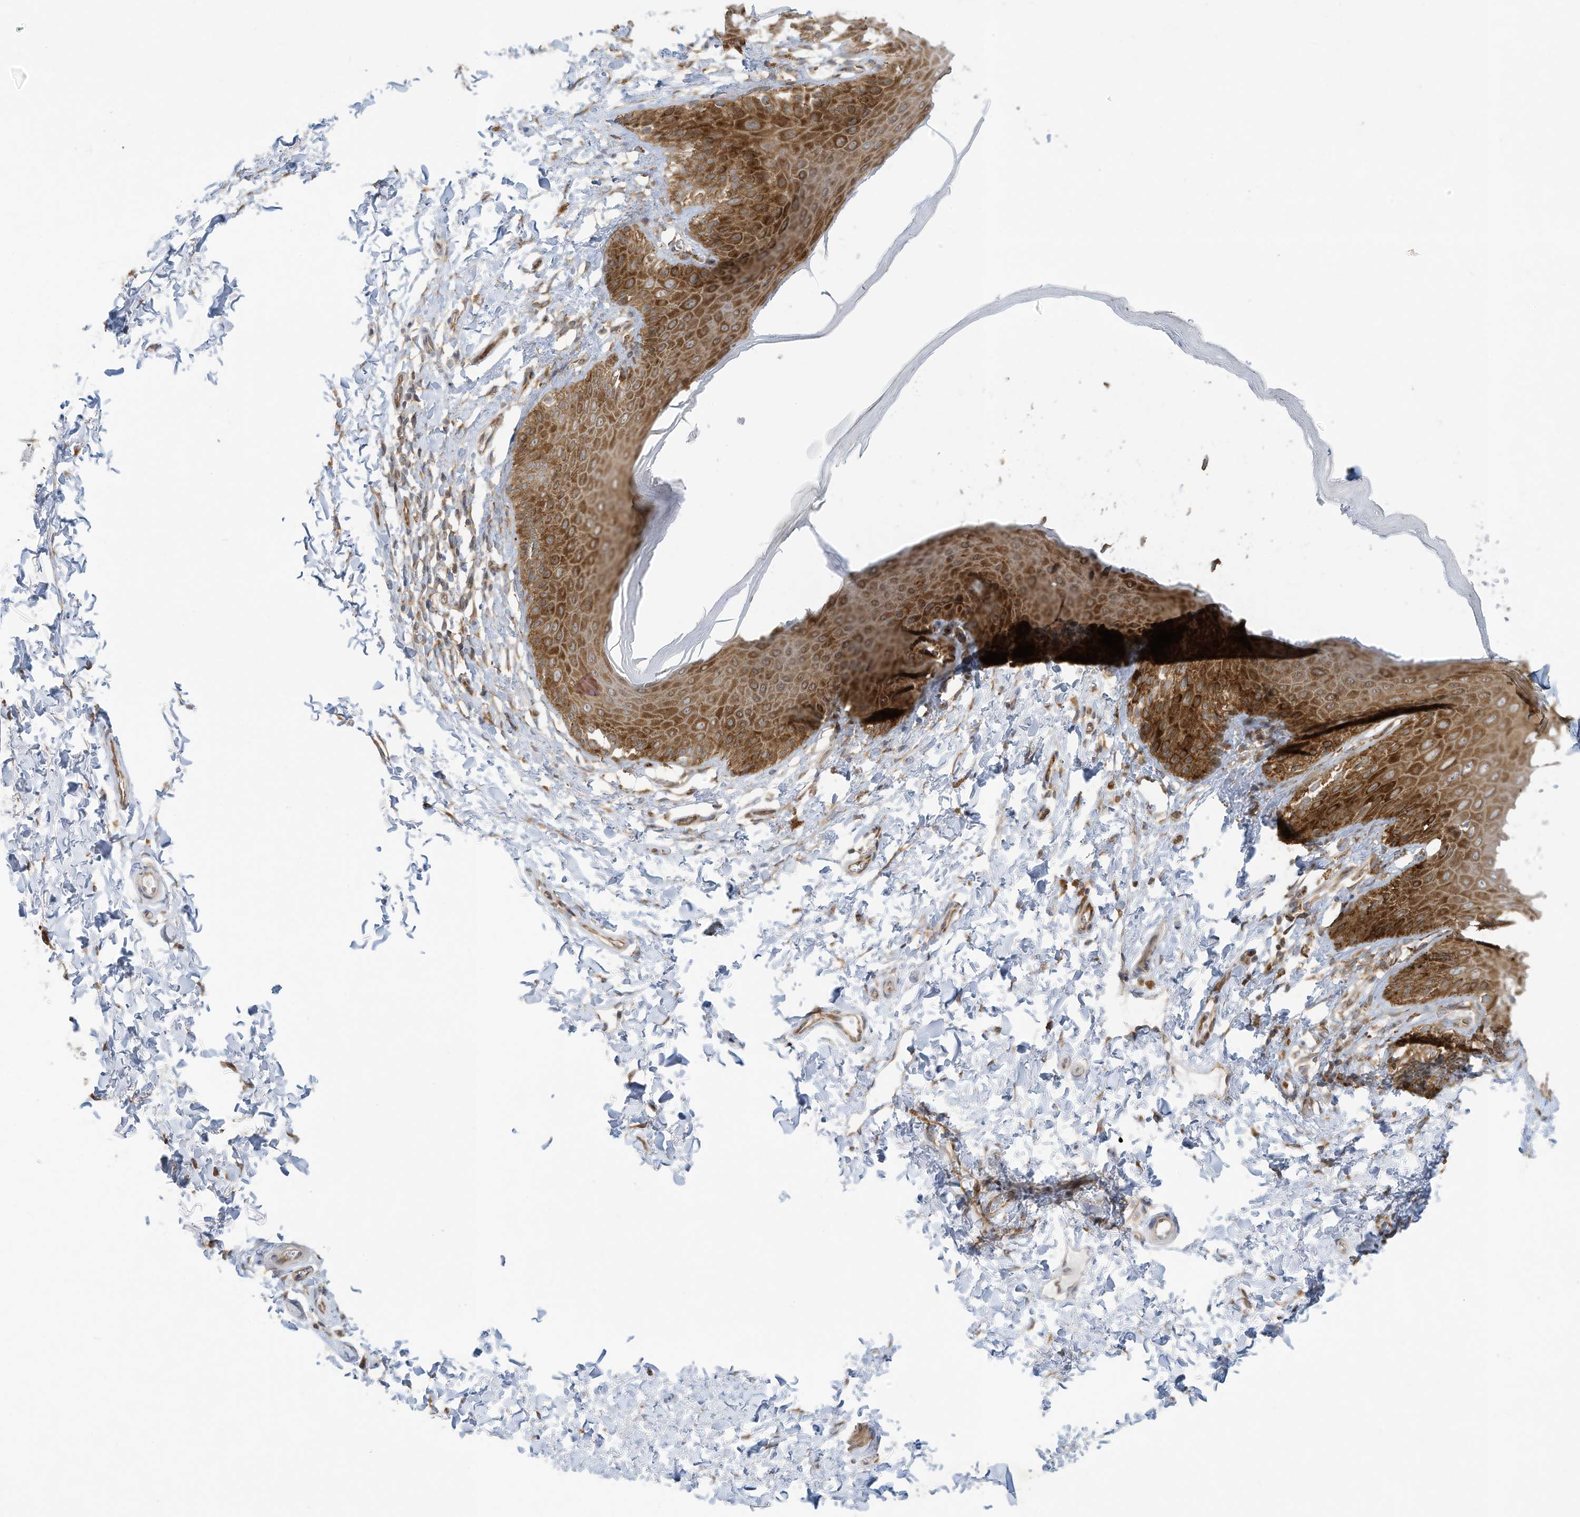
{"staining": {"intensity": "strong", "quantity": ">75%", "location": "cytoplasmic/membranous"}, "tissue": "skin", "cell_type": "Epidermal cells", "image_type": "normal", "snomed": [{"axis": "morphology", "description": "Normal tissue, NOS"}, {"axis": "topography", "description": "Anal"}], "caption": "Human skin stained with a brown dye demonstrates strong cytoplasmic/membranous positive expression in about >75% of epidermal cells.", "gene": "USE1", "patient": {"sex": "male", "age": 44}}